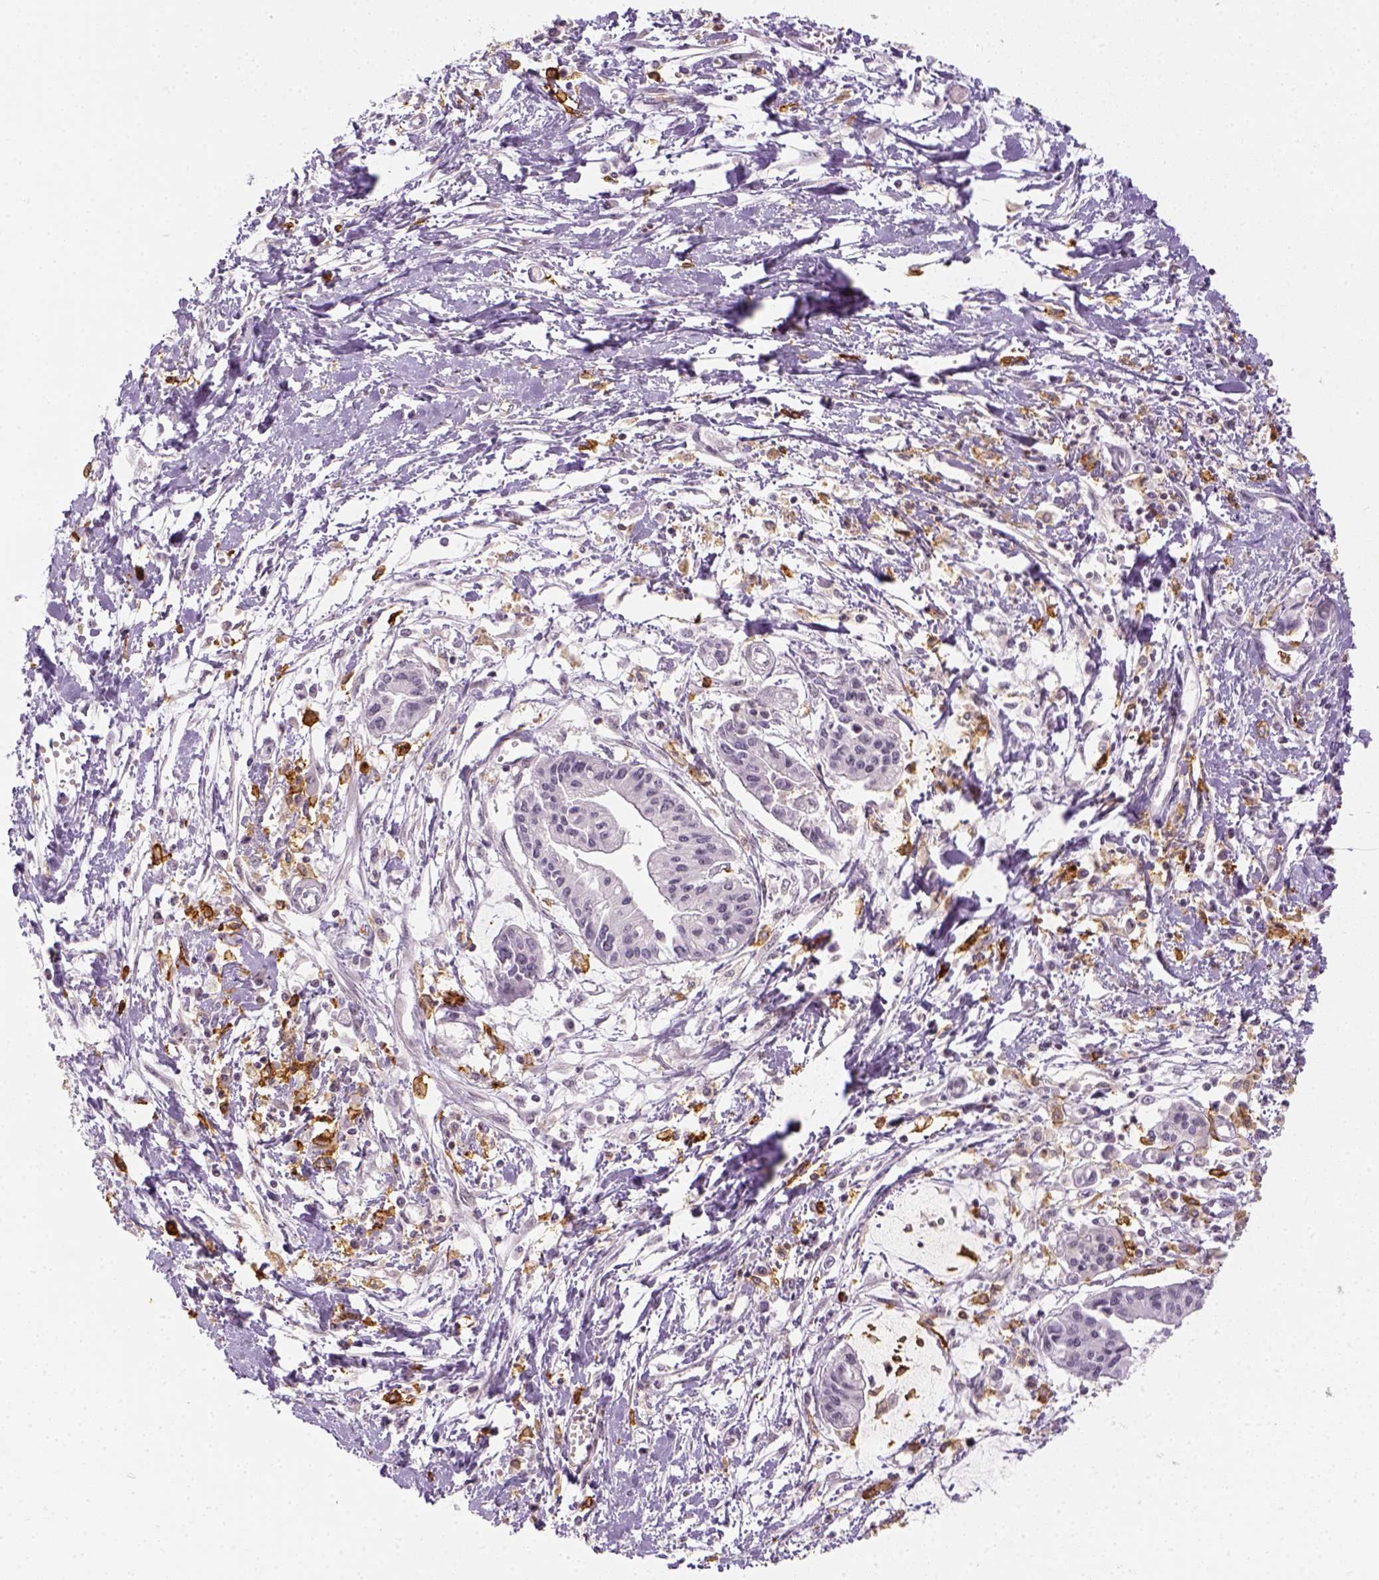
{"staining": {"intensity": "negative", "quantity": "none", "location": "none"}, "tissue": "pancreatic cancer", "cell_type": "Tumor cells", "image_type": "cancer", "snomed": [{"axis": "morphology", "description": "Adenocarcinoma, NOS"}, {"axis": "topography", "description": "Pancreas"}], "caption": "This is an immunohistochemistry (IHC) histopathology image of adenocarcinoma (pancreatic). There is no expression in tumor cells.", "gene": "CD14", "patient": {"sex": "male", "age": 60}}